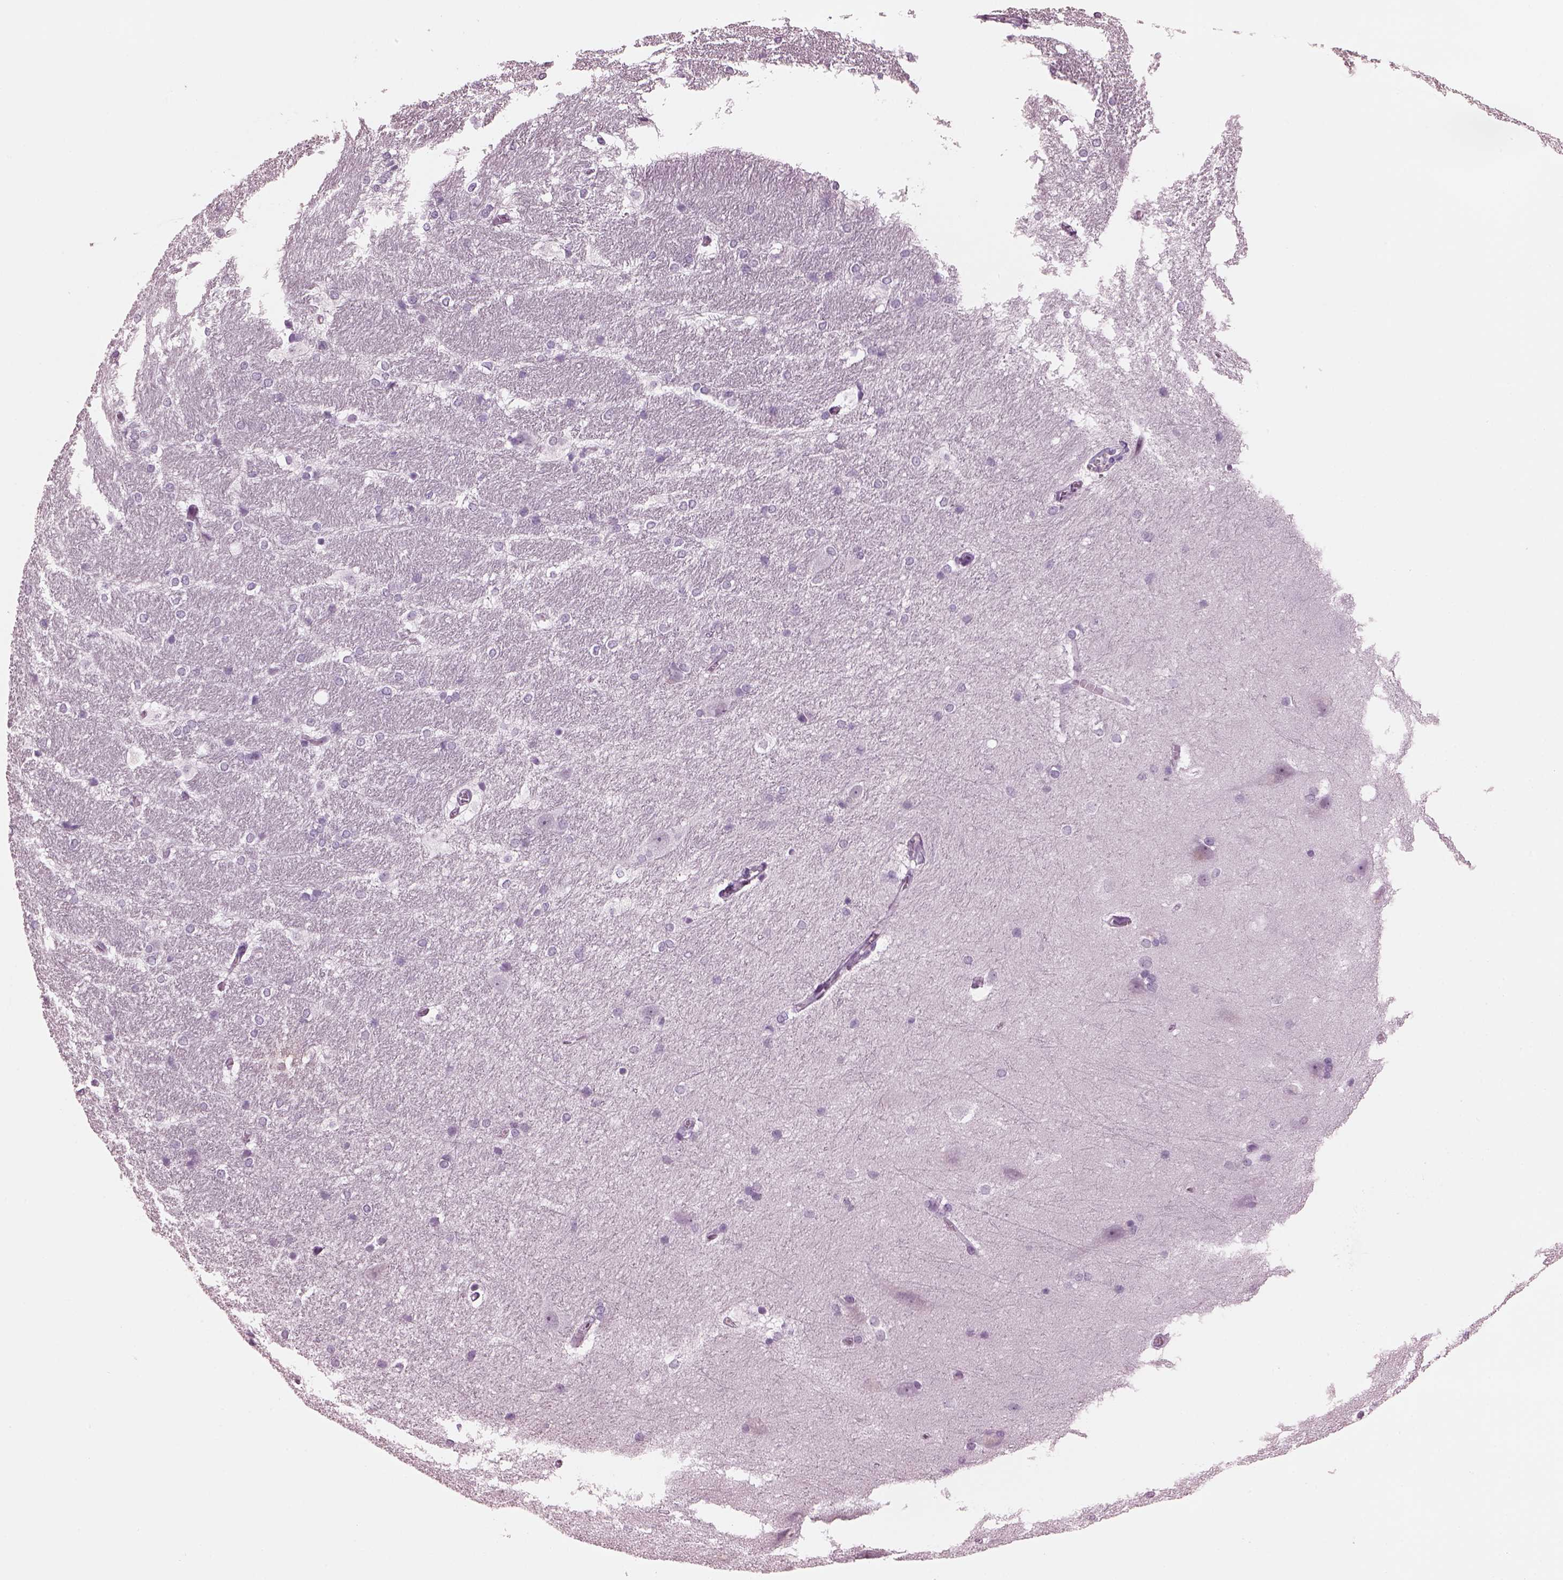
{"staining": {"intensity": "negative", "quantity": "none", "location": "none"}, "tissue": "hippocampus", "cell_type": "Glial cells", "image_type": "normal", "snomed": [{"axis": "morphology", "description": "Normal tissue, NOS"}, {"axis": "topography", "description": "Cerebral cortex"}, {"axis": "topography", "description": "Hippocampus"}], "caption": "Immunohistochemistry of unremarkable human hippocampus shows no expression in glial cells. (Immunohistochemistry (ihc), brightfield microscopy, high magnification).", "gene": "CYLC1", "patient": {"sex": "female", "age": 19}}